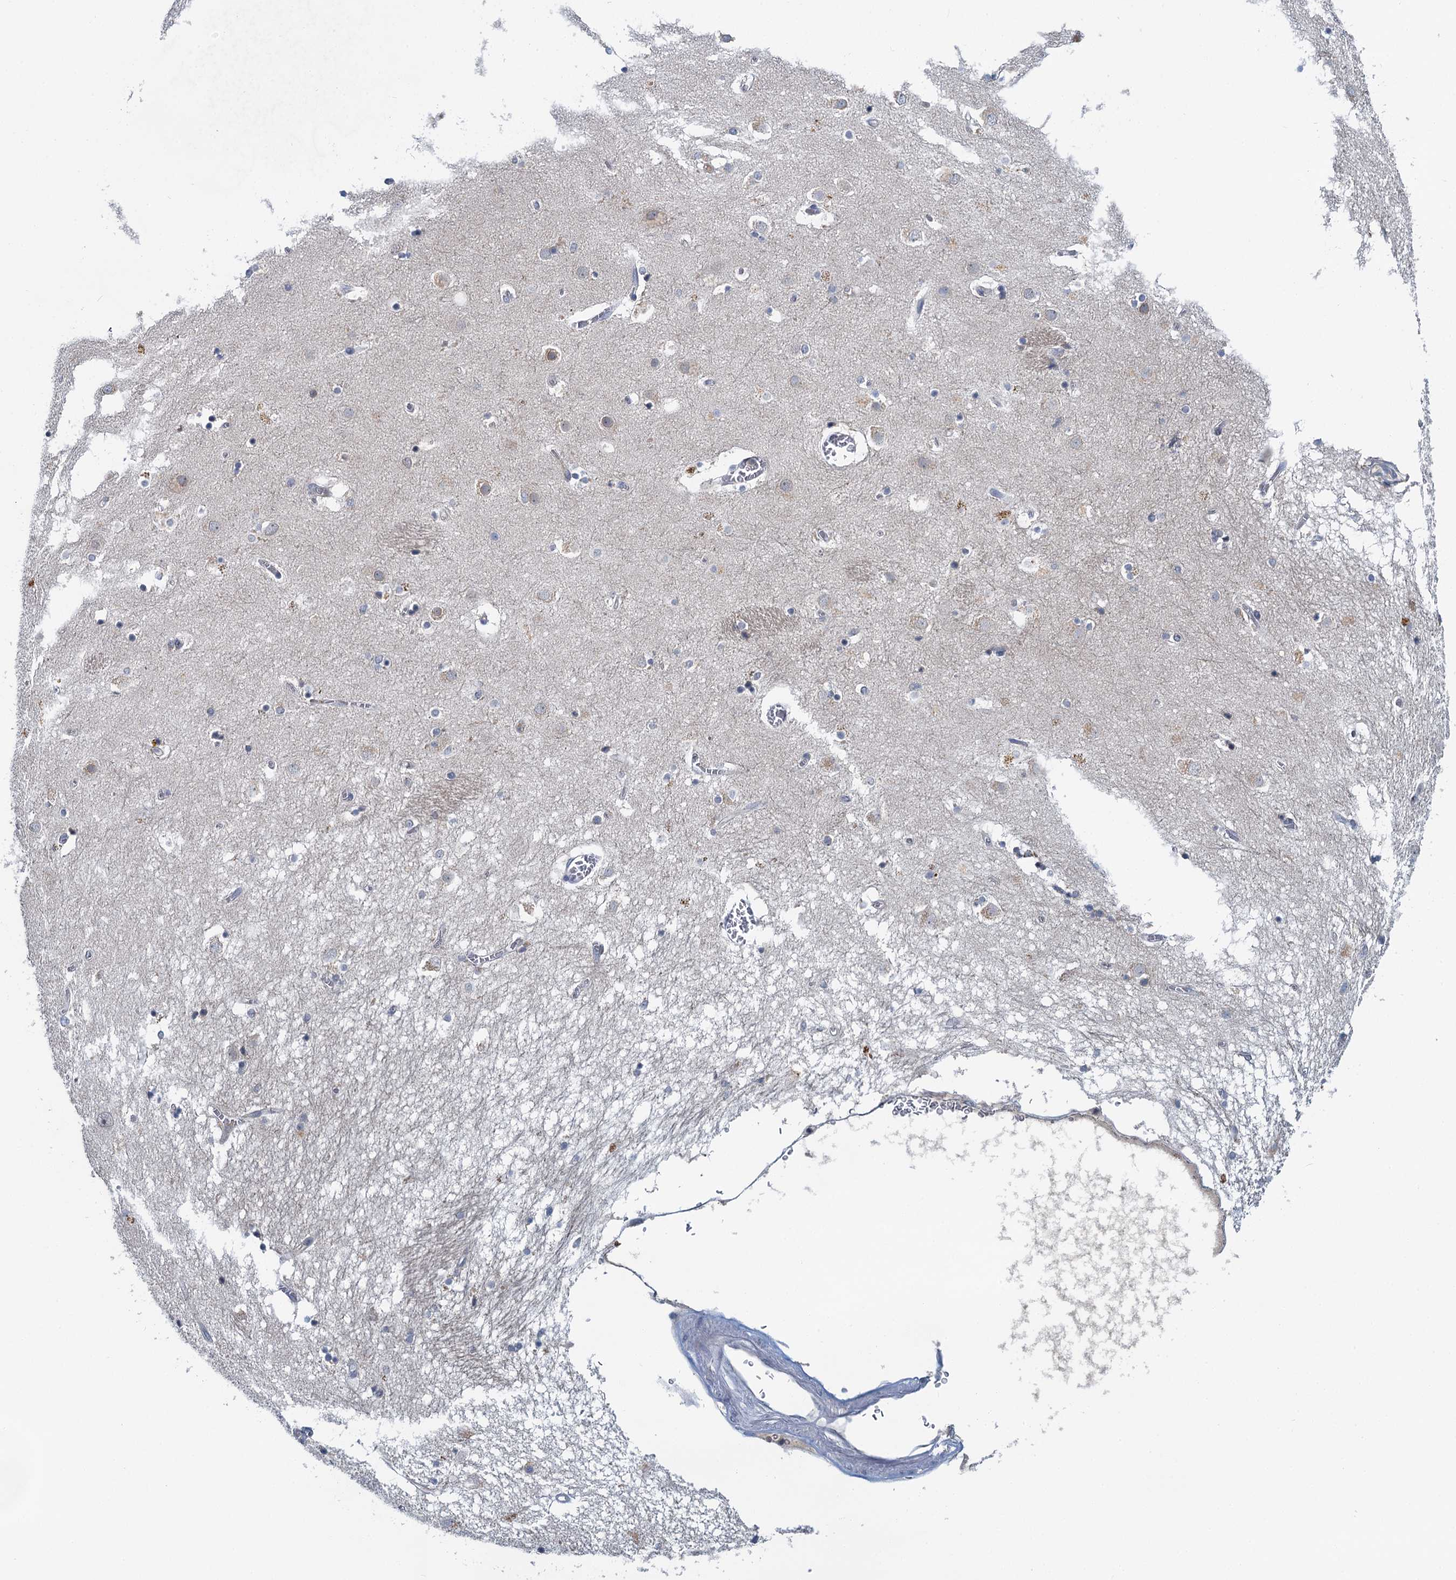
{"staining": {"intensity": "negative", "quantity": "none", "location": "none"}, "tissue": "caudate", "cell_type": "Glial cells", "image_type": "normal", "snomed": [{"axis": "morphology", "description": "Normal tissue, NOS"}, {"axis": "topography", "description": "Lateral ventricle wall"}], "caption": "Immunohistochemistry (IHC) histopathology image of normal caudate: caudate stained with DAB demonstrates no significant protein staining in glial cells.", "gene": "SPINK9", "patient": {"sex": "male", "age": 70}}